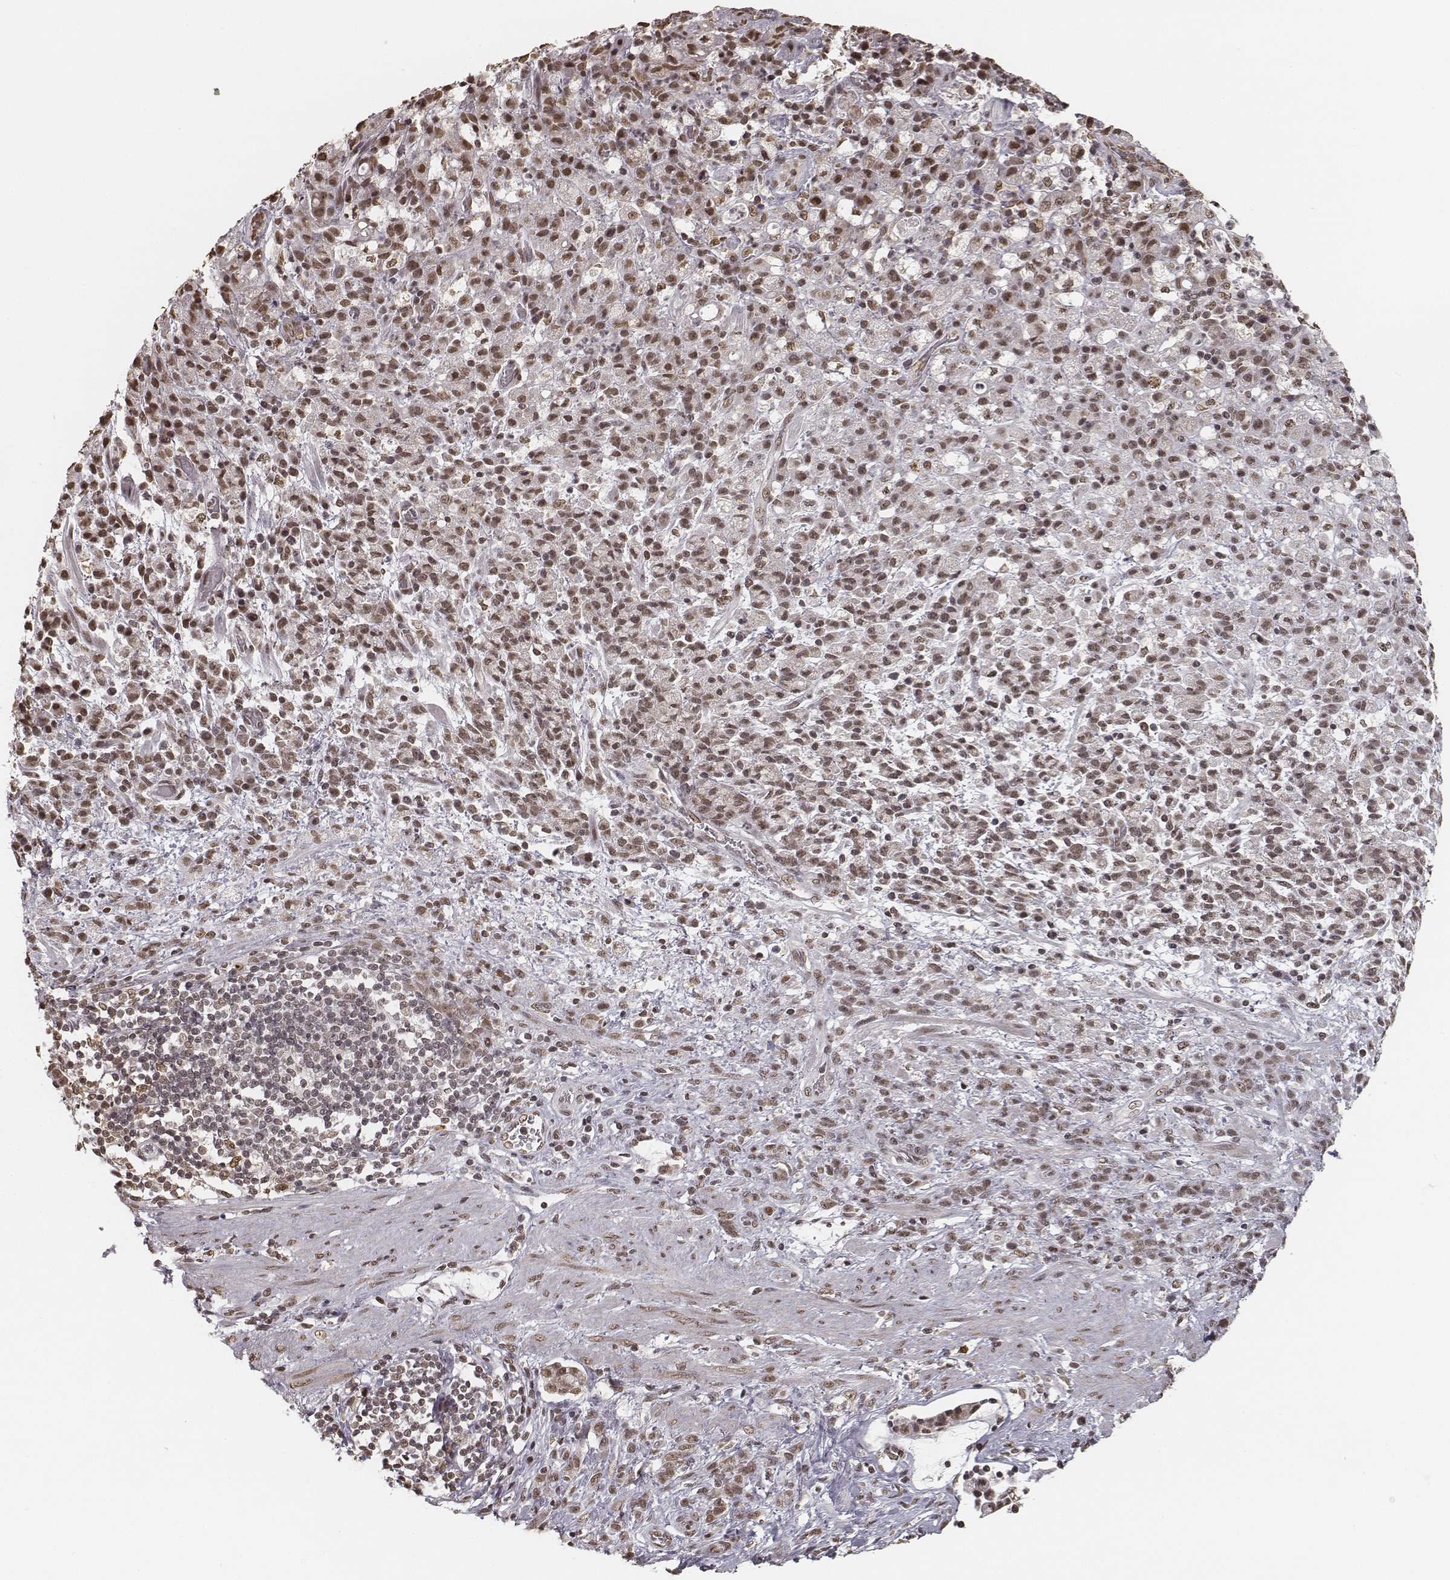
{"staining": {"intensity": "moderate", "quantity": ">75%", "location": "nuclear"}, "tissue": "stomach cancer", "cell_type": "Tumor cells", "image_type": "cancer", "snomed": [{"axis": "morphology", "description": "Adenocarcinoma, NOS"}, {"axis": "topography", "description": "Stomach"}], "caption": "Immunohistochemical staining of stomach cancer displays medium levels of moderate nuclear protein positivity in approximately >75% of tumor cells. (brown staining indicates protein expression, while blue staining denotes nuclei).", "gene": "HMGA2", "patient": {"sex": "female", "age": 60}}